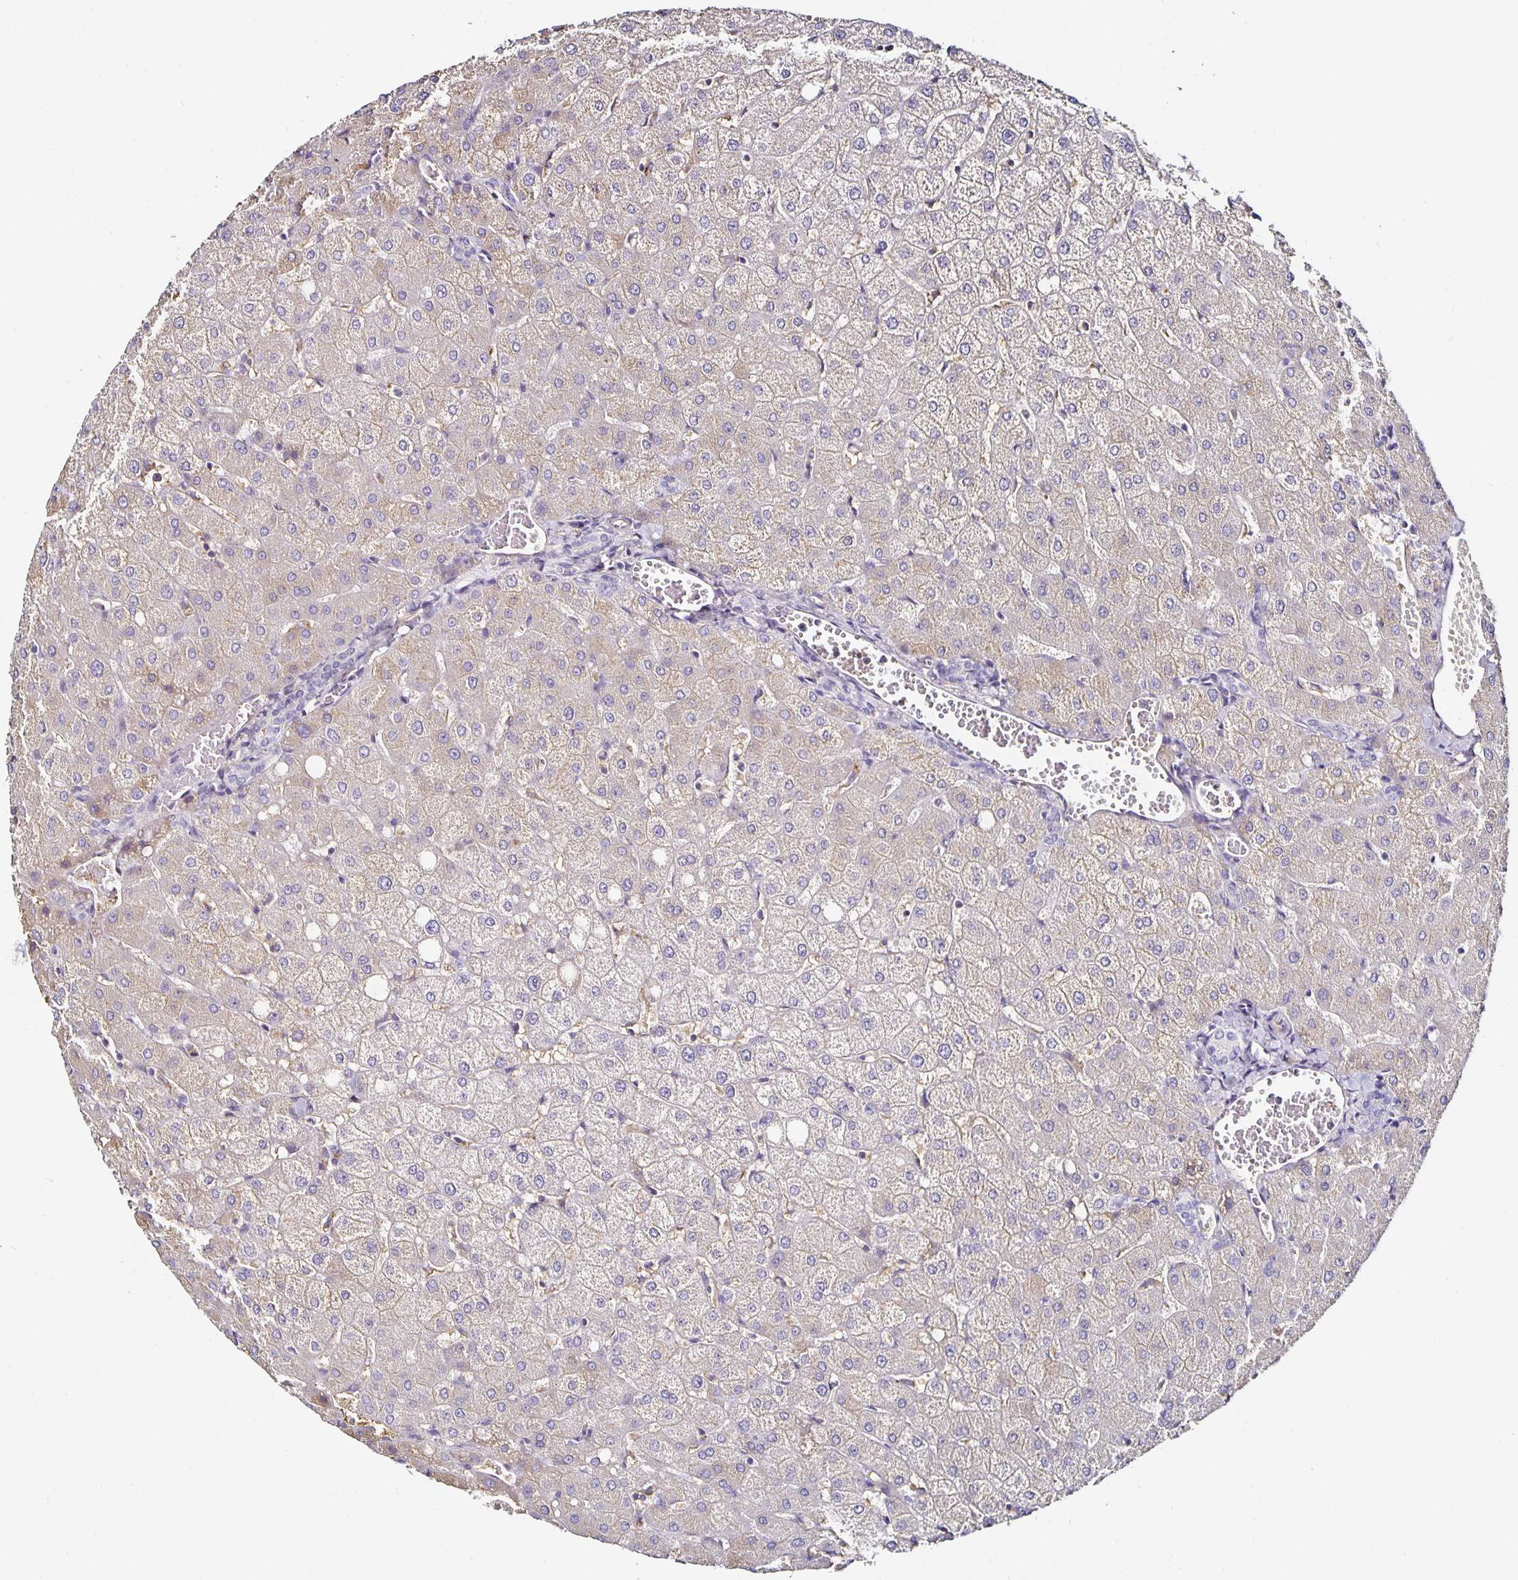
{"staining": {"intensity": "negative", "quantity": "none", "location": "none"}, "tissue": "liver", "cell_type": "Cholangiocytes", "image_type": "normal", "snomed": [{"axis": "morphology", "description": "Normal tissue, NOS"}, {"axis": "topography", "description": "Liver"}], "caption": "Human liver stained for a protein using immunohistochemistry (IHC) shows no expression in cholangiocytes.", "gene": "TTR", "patient": {"sex": "female", "age": 54}}